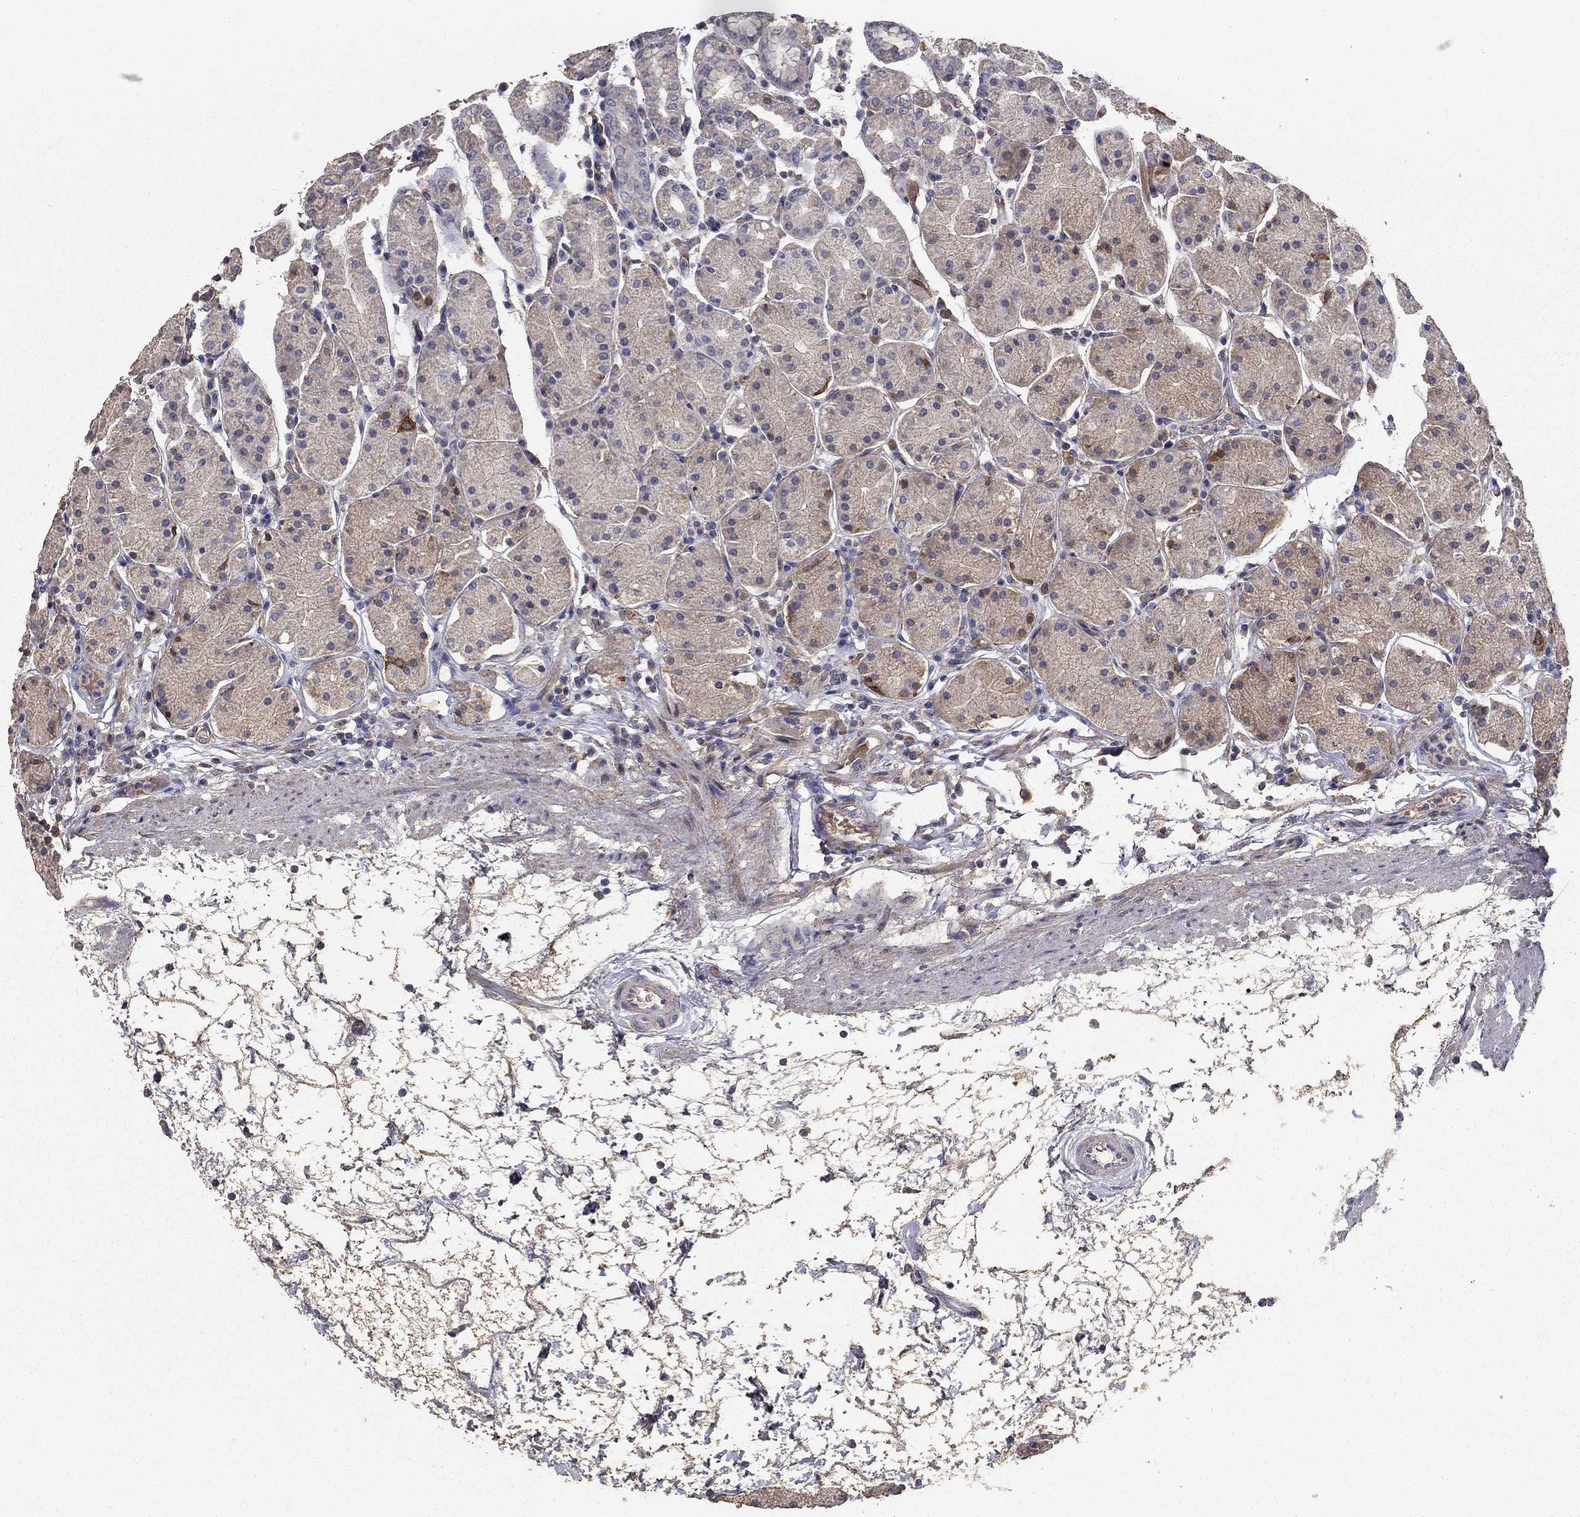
{"staining": {"intensity": "moderate", "quantity": "<25%", "location": "cytoplasmic/membranous"}, "tissue": "stomach", "cell_type": "Glandular cells", "image_type": "normal", "snomed": [{"axis": "morphology", "description": "Normal tissue, NOS"}, {"axis": "topography", "description": "Stomach"}], "caption": "This is a micrograph of IHC staining of normal stomach, which shows moderate expression in the cytoplasmic/membranous of glandular cells.", "gene": "MPP2", "patient": {"sex": "male", "age": 54}}